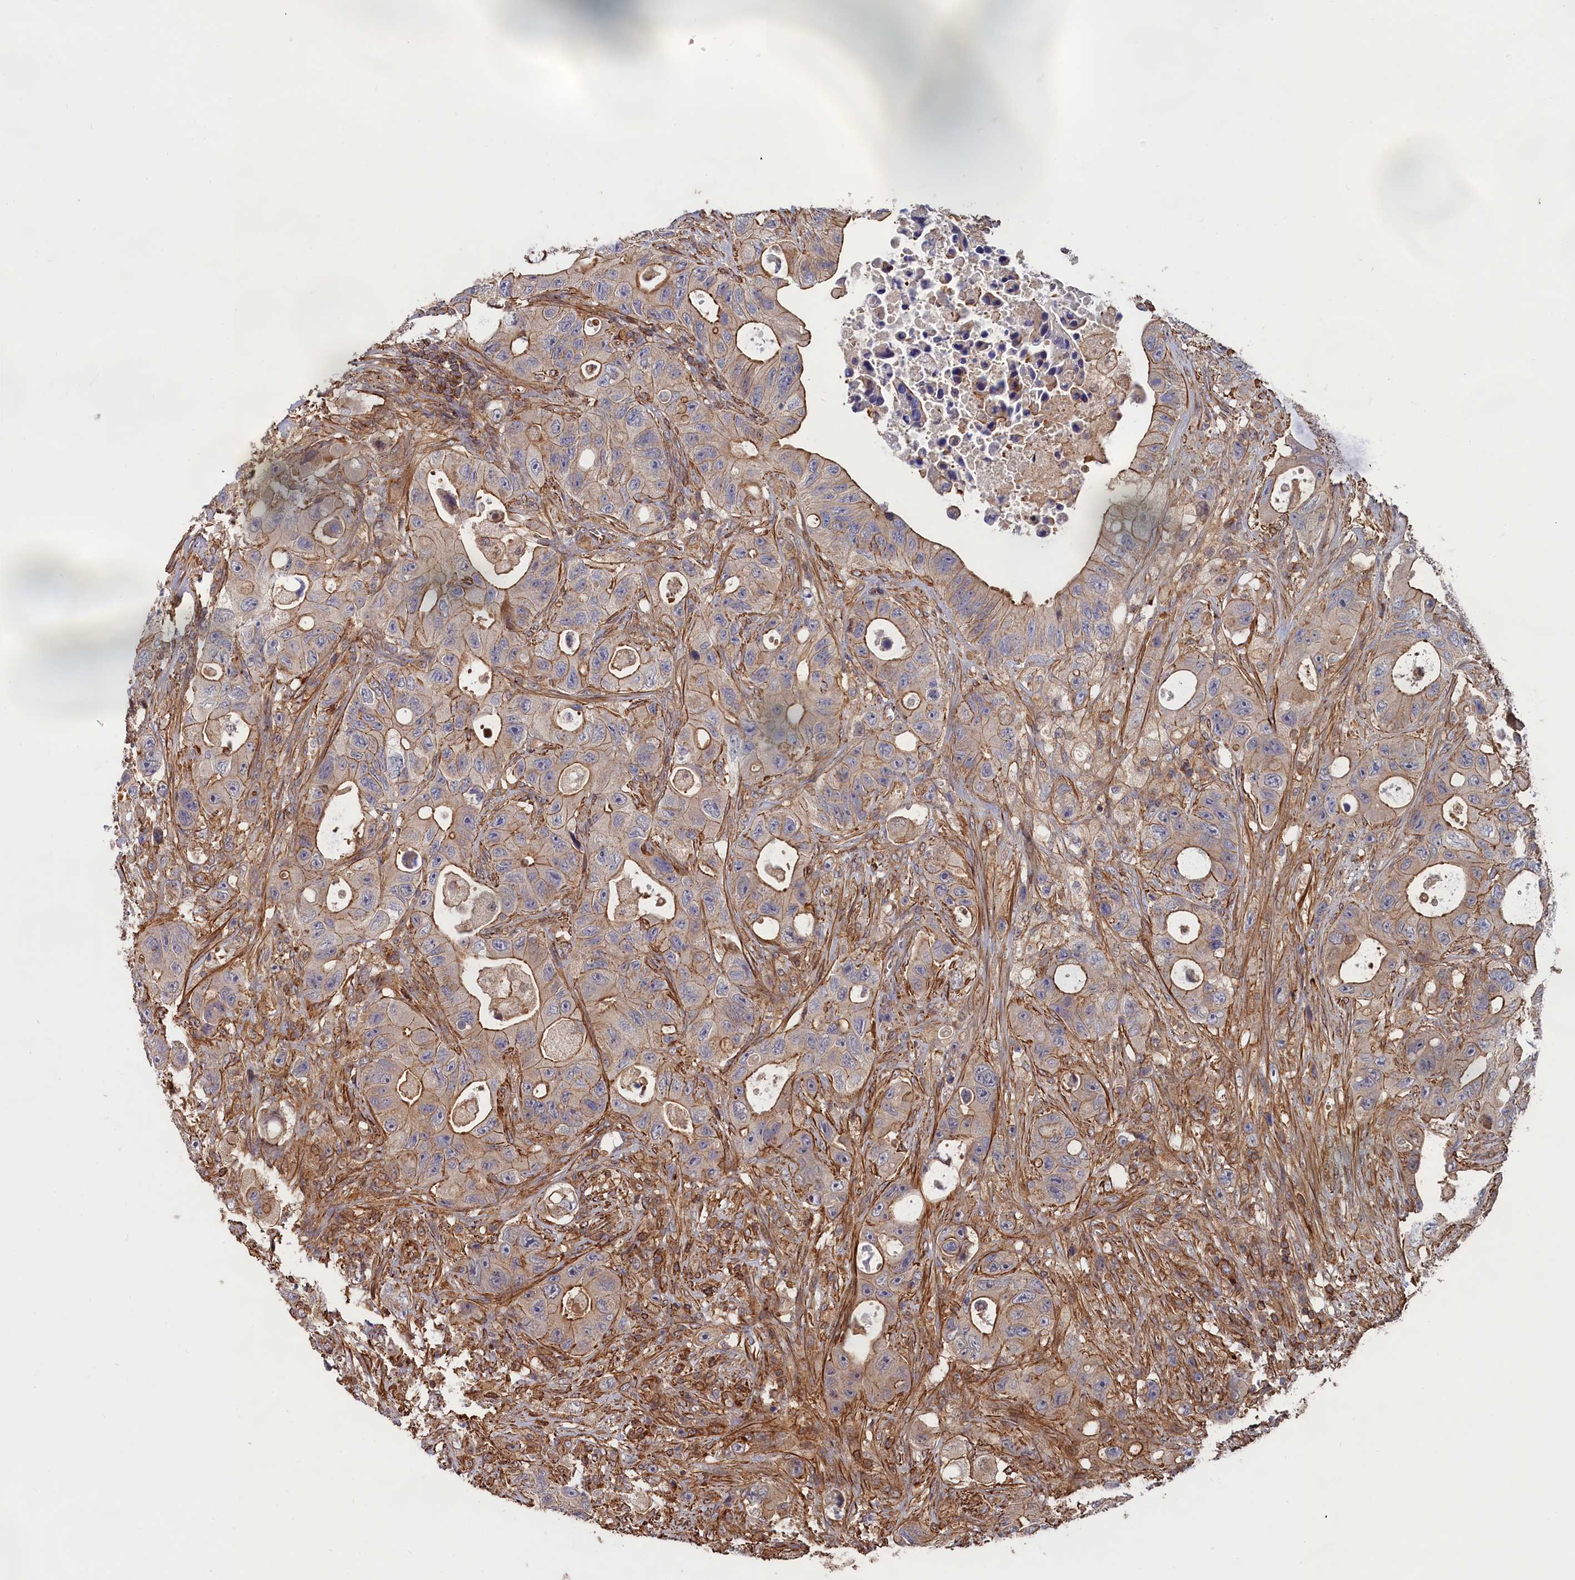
{"staining": {"intensity": "moderate", "quantity": "25%-75%", "location": "cytoplasmic/membranous"}, "tissue": "colorectal cancer", "cell_type": "Tumor cells", "image_type": "cancer", "snomed": [{"axis": "morphology", "description": "Adenocarcinoma, NOS"}, {"axis": "topography", "description": "Colon"}], "caption": "Human adenocarcinoma (colorectal) stained with a protein marker demonstrates moderate staining in tumor cells.", "gene": "ANKRD27", "patient": {"sex": "female", "age": 46}}